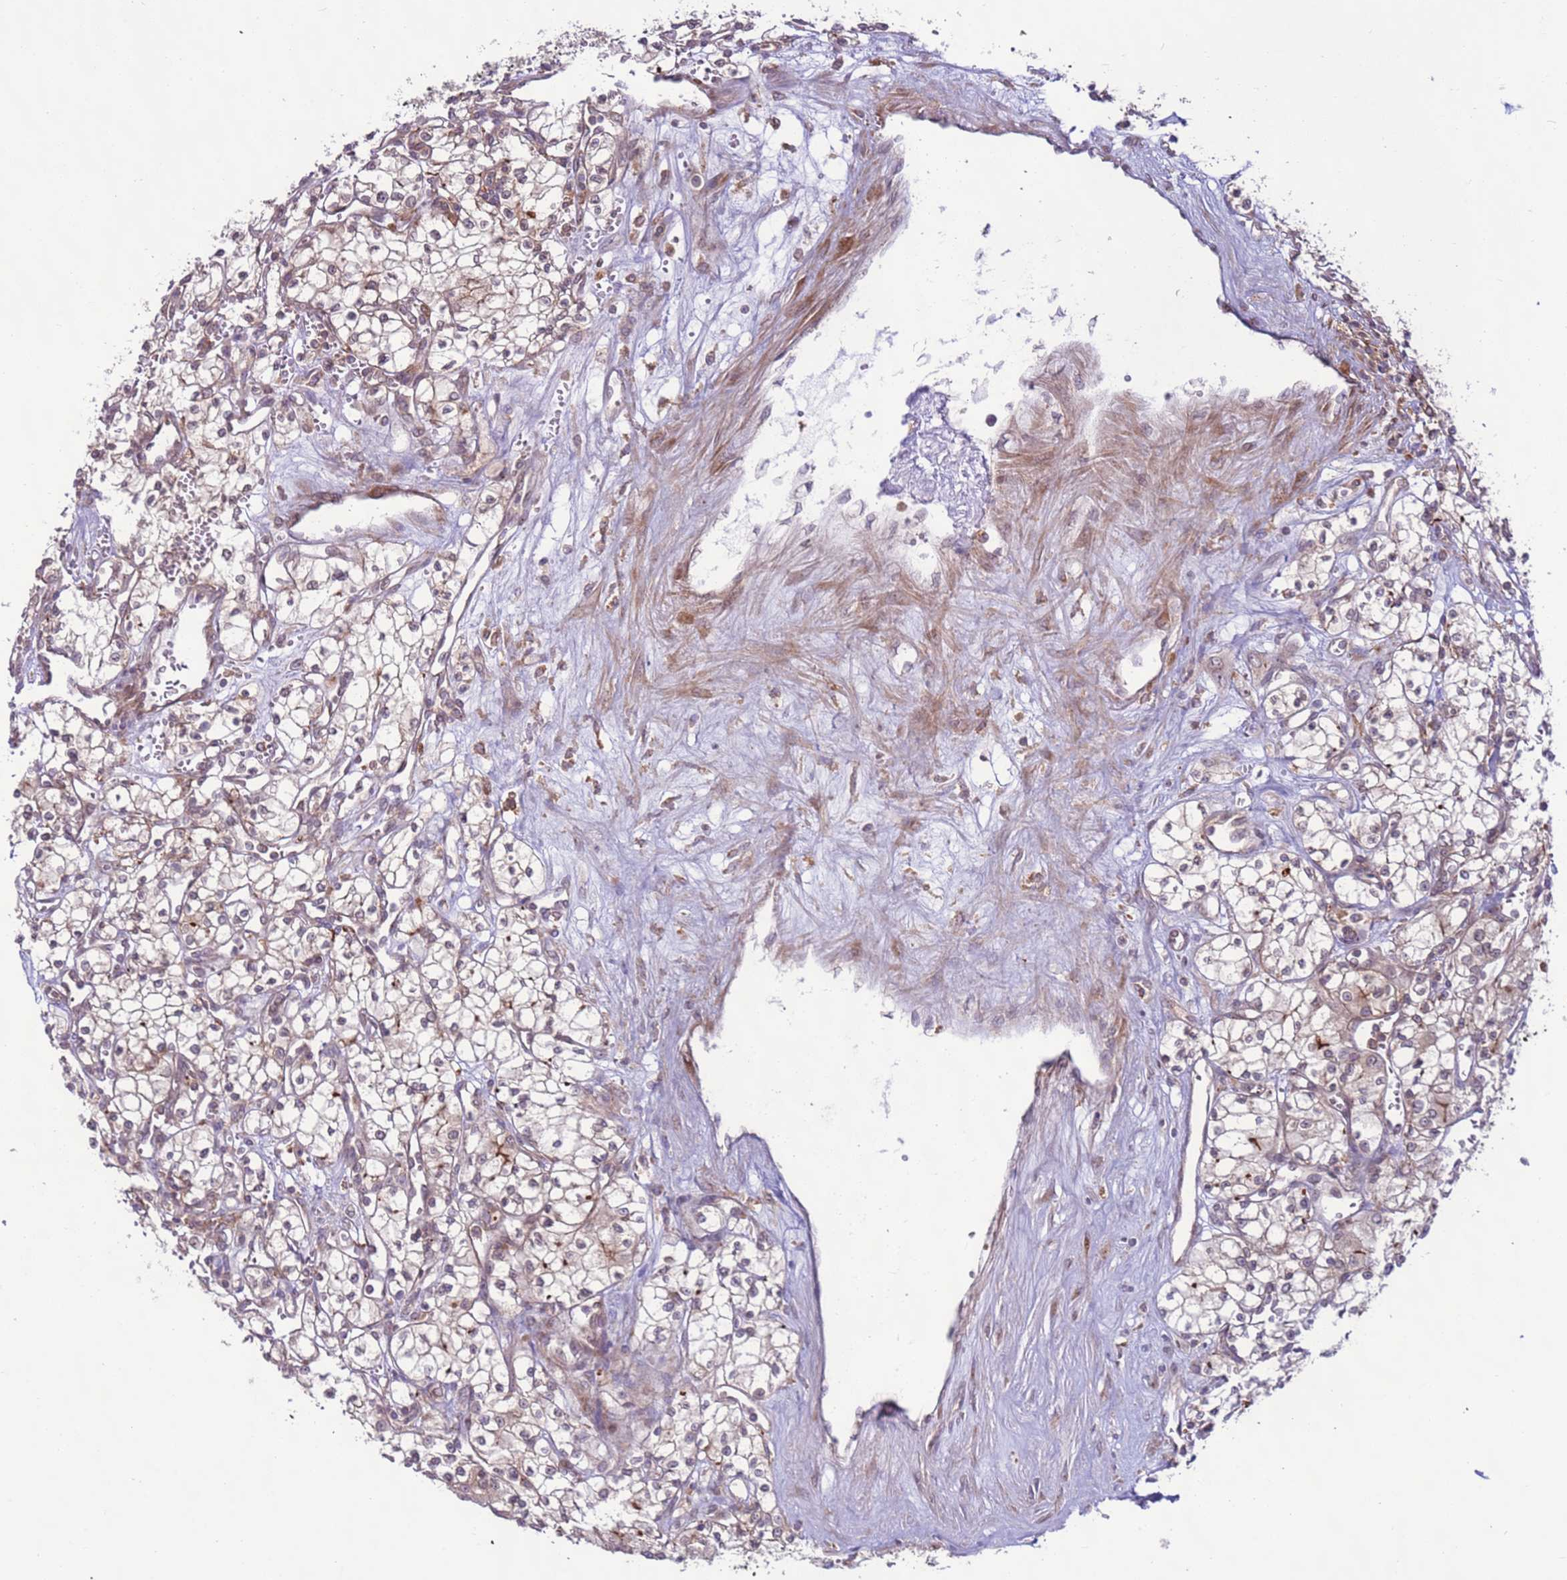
{"staining": {"intensity": "weak", "quantity": ">75%", "location": "cytoplasmic/membranous"}, "tissue": "renal cancer", "cell_type": "Tumor cells", "image_type": "cancer", "snomed": [{"axis": "morphology", "description": "Adenocarcinoma, NOS"}, {"axis": "topography", "description": "Kidney"}], "caption": "Renal cancer stained for a protein displays weak cytoplasmic/membranous positivity in tumor cells.", "gene": "DDX19B", "patient": {"sex": "male", "age": 59}}